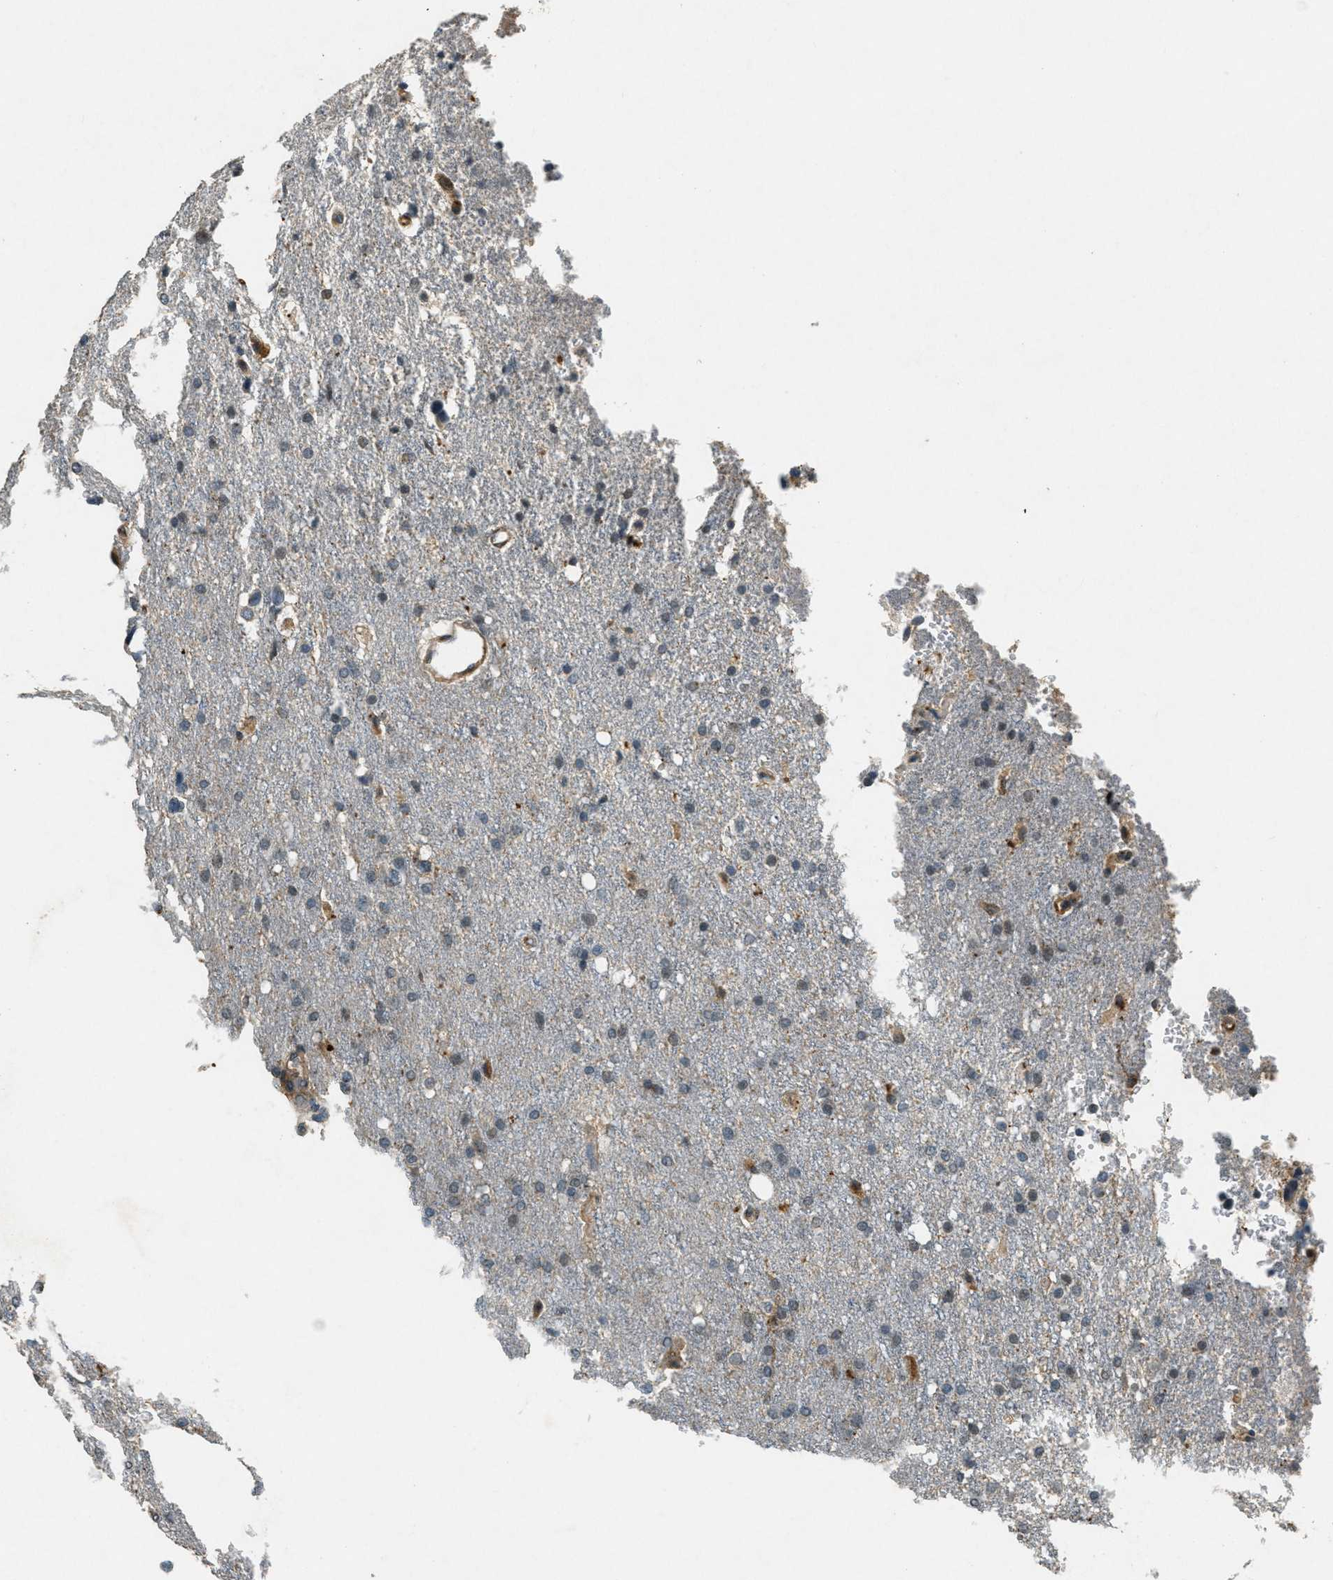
{"staining": {"intensity": "weak", "quantity": "<25%", "location": "cytoplasmic/membranous"}, "tissue": "glioma", "cell_type": "Tumor cells", "image_type": "cancer", "snomed": [{"axis": "morphology", "description": "Glioma, malignant, High grade"}, {"axis": "topography", "description": "Brain"}], "caption": "Immunohistochemistry of human glioma exhibits no staining in tumor cells.", "gene": "RAB3D", "patient": {"sex": "female", "age": 58}}